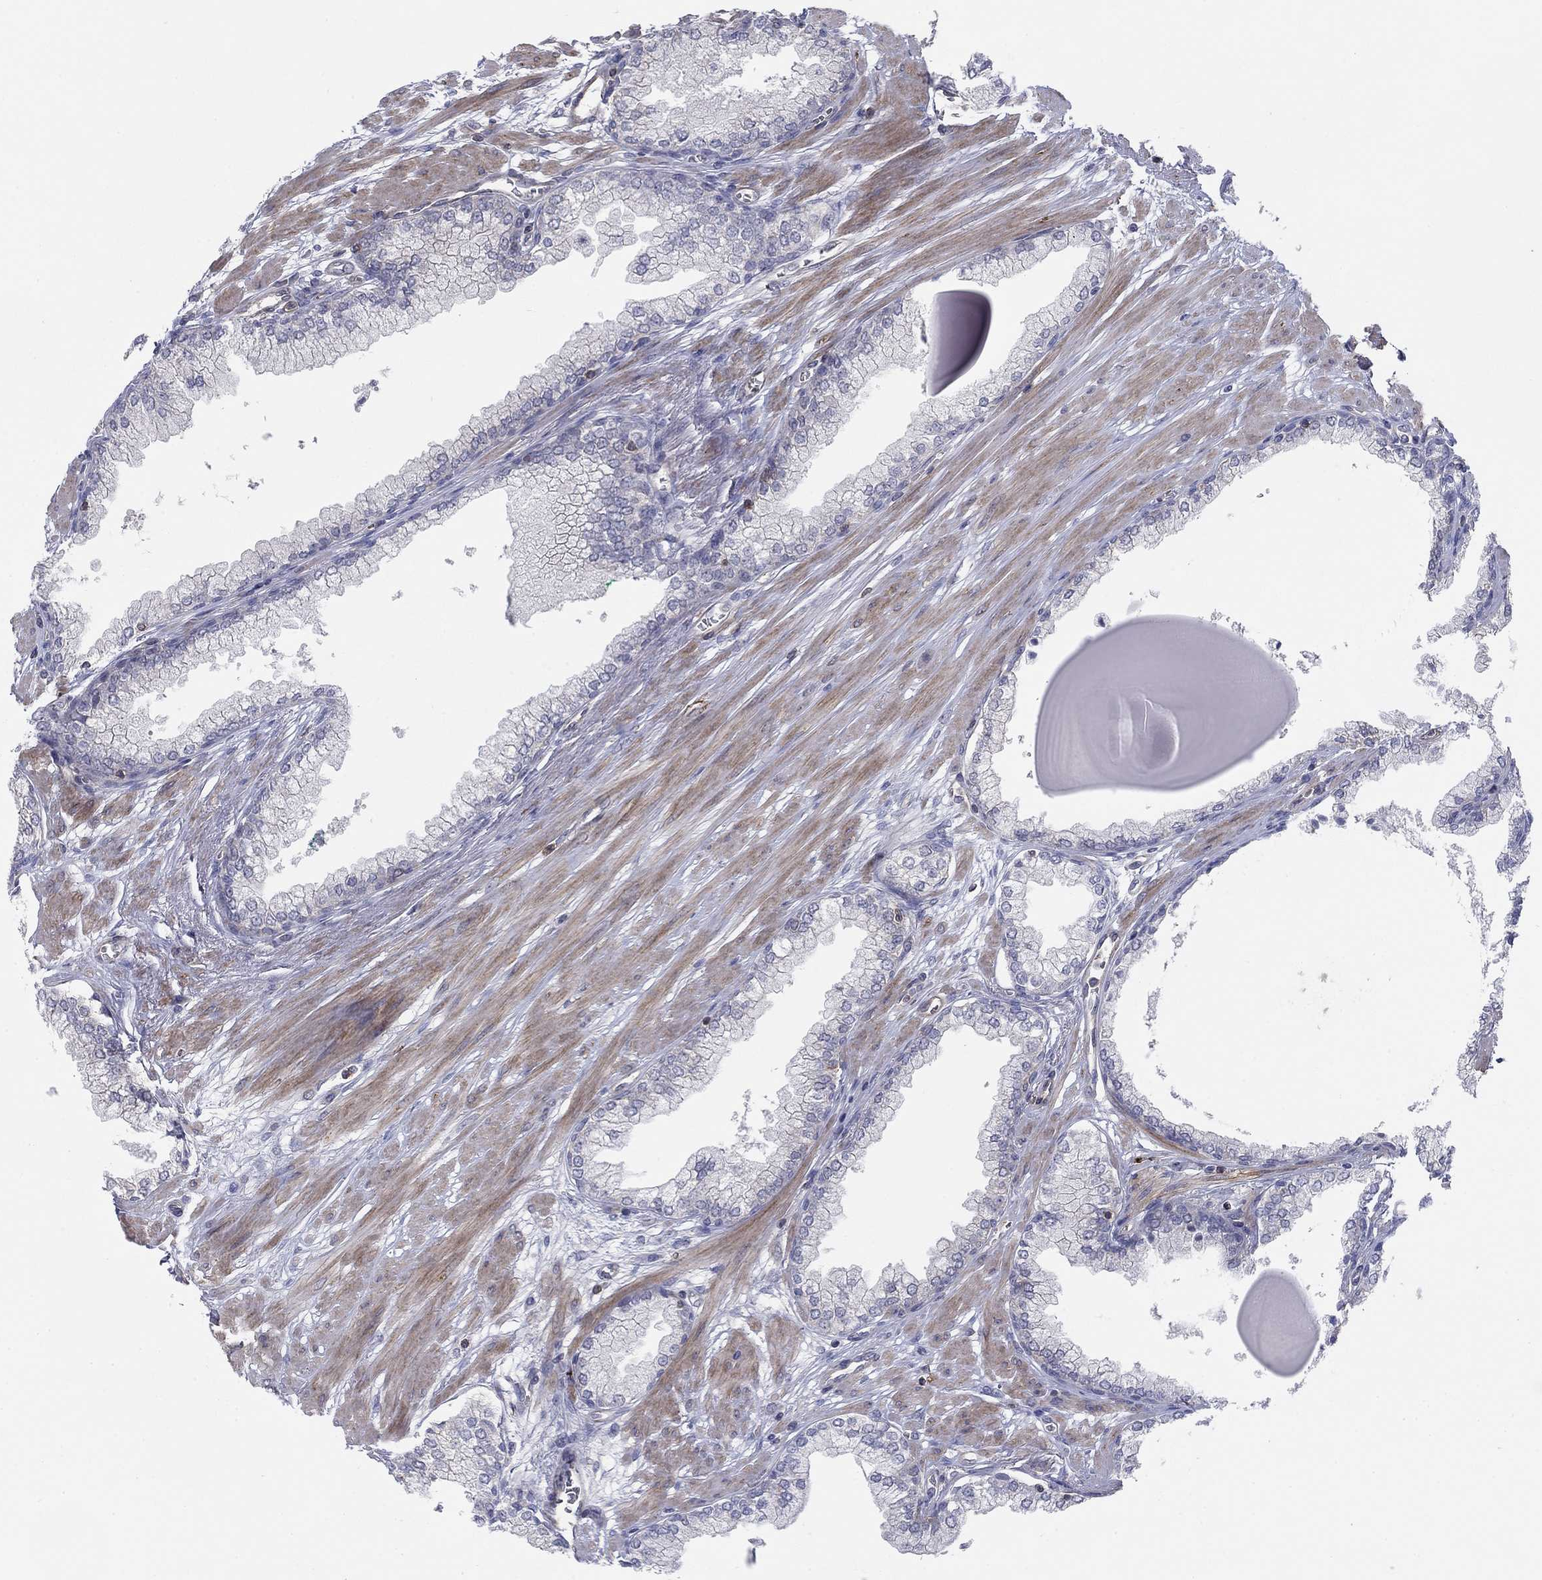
{"staining": {"intensity": "negative", "quantity": "none", "location": "none"}, "tissue": "prostate cancer", "cell_type": "Tumor cells", "image_type": "cancer", "snomed": [{"axis": "morphology", "description": "Adenocarcinoma, NOS"}, {"axis": "topography", "description": "Prostate and seminal vesicle, NOS"}, {"axis": "topography", "description": "Prostate"}], "caption": "Histopathology image shows no significant protein staining in tumor cells of prostate cancer.", "gene": "PSD4", "patient": {"sex": "male", "age": 69}}